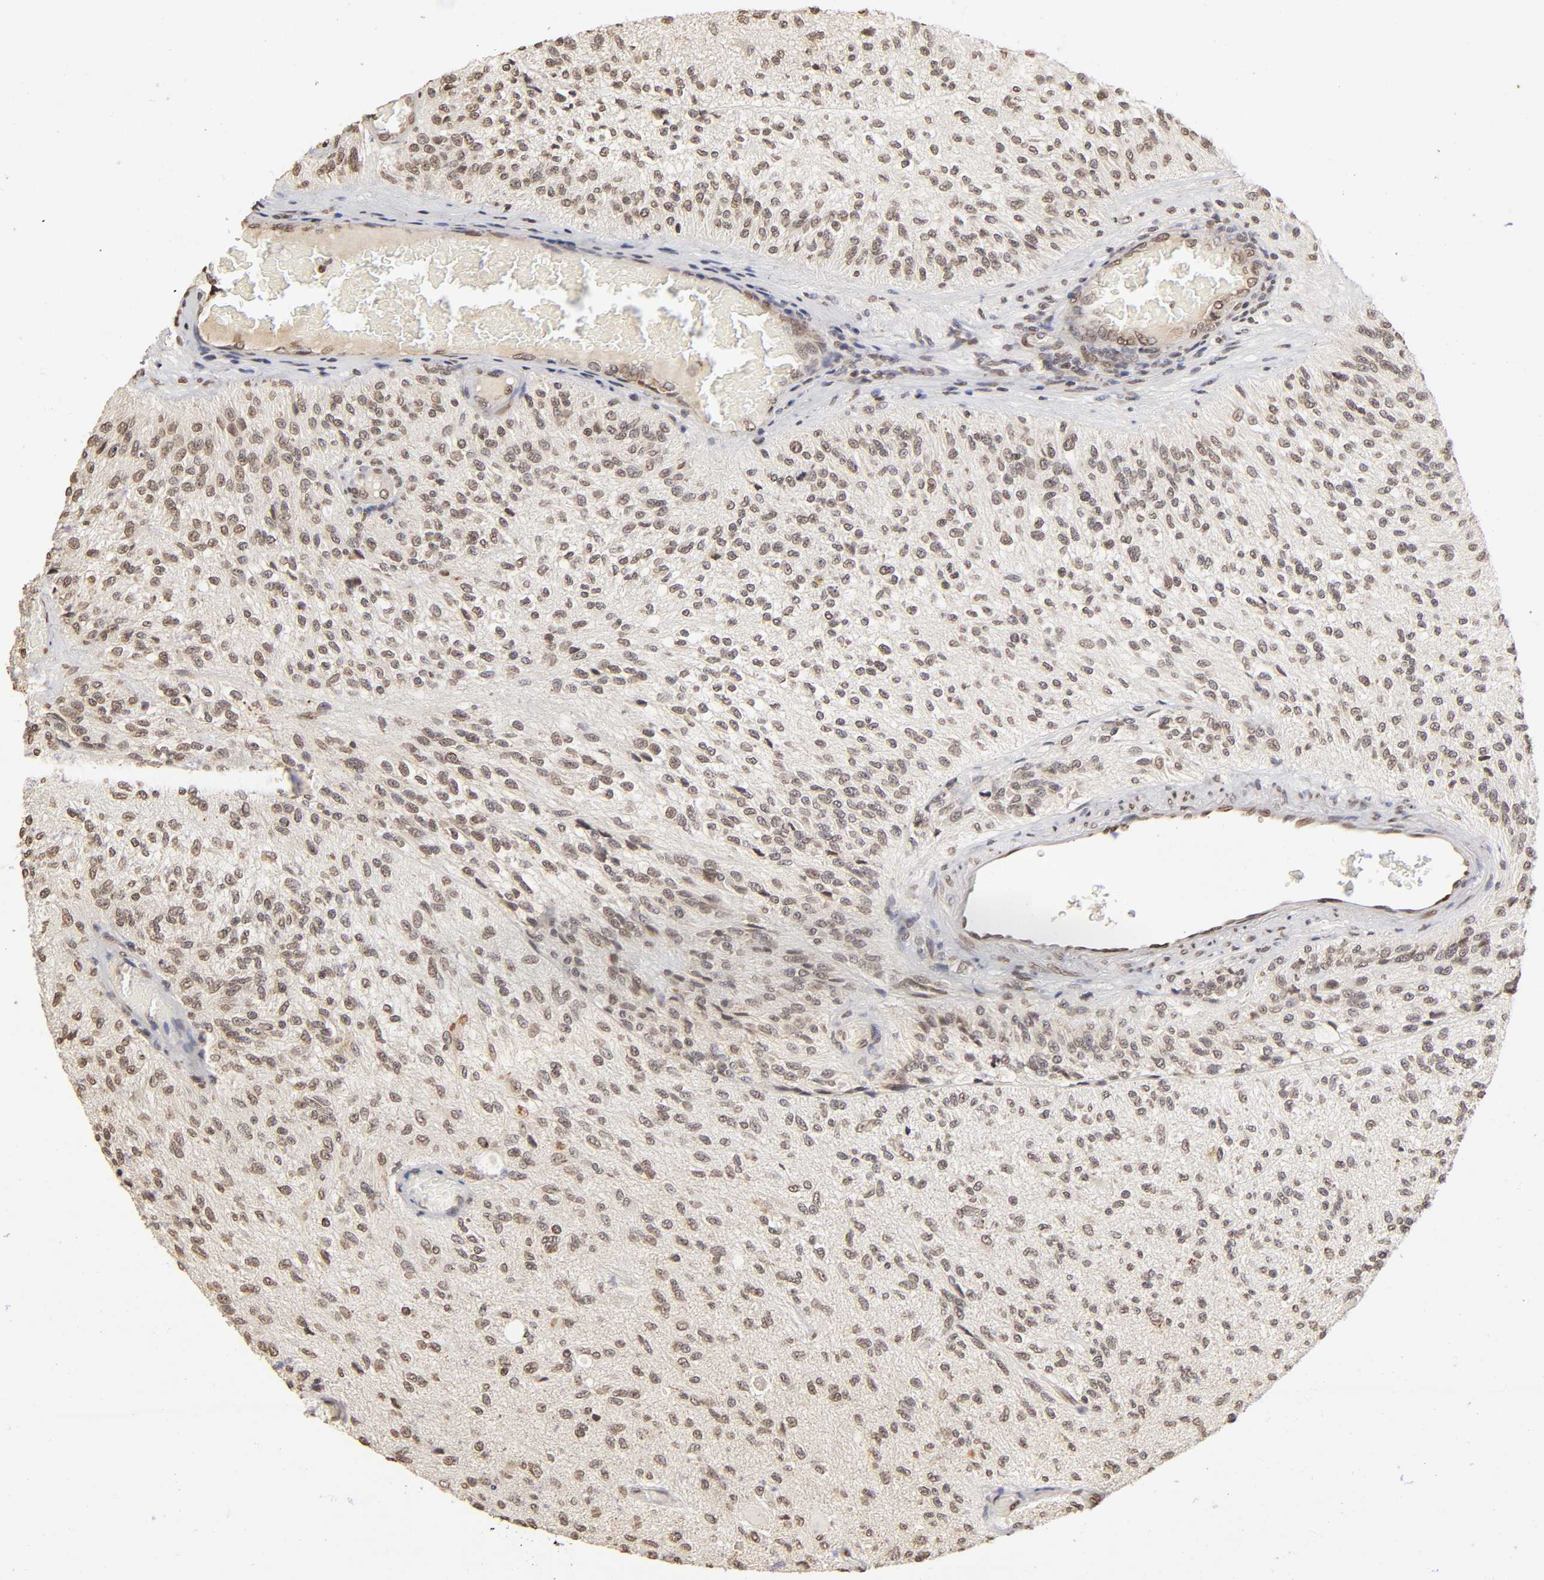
{"staining": {"intensity": "weak", "quantity": "25%-75%", "location": "nuclear"}, "tissue": "glioma", "cell_type": "Tumor cells", "image_type": "cancer", "snomed": [{"axis": "morphology", "description": "Normal tissue, NOS"}, {"axis": "morphology", "description": "Glioma, malignant, High grade"}, {"axis": "topography", "description": "Cerebral cortex"}], "caption": "There is low levels of weak nuclear expression in tumor cells of malignant high-grade glioma, as demonstrated by immunohistochemical staining (brown color).", "gene": "MLLT6", "patient": {"sex": "male", "age": 77}}